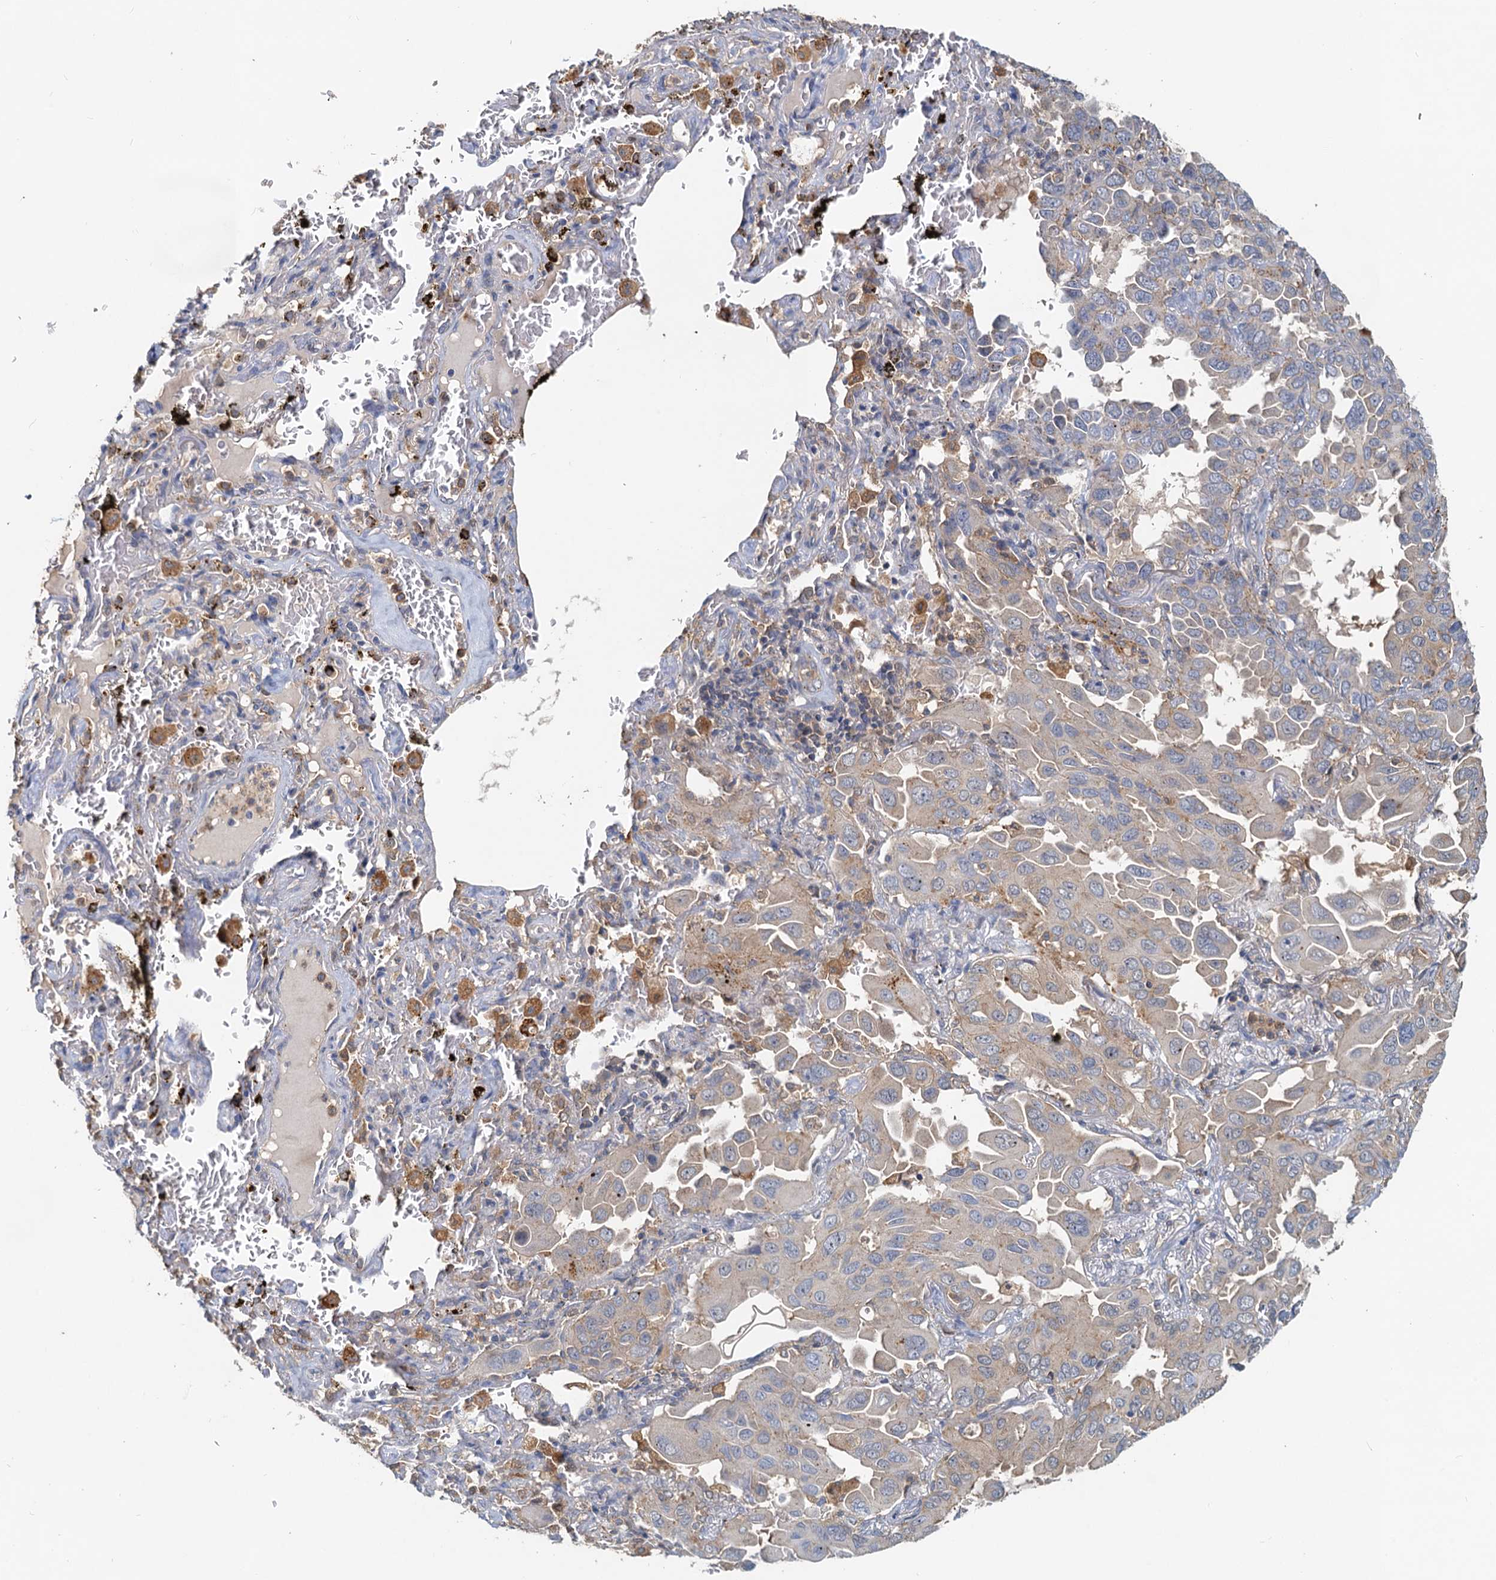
{"staining": {"intensity": "negative", "quantity": "none", "location": "none"}, "tissue": "lung cancer", "cell_type": "Tumor cells", "image_type": "cancer", "snomed": [{"axis": "morphology", "description": "Adenocarcinoma, NOS"}, {"axis": "topography", "description": "Lung"}], "caption": "Immunohistochemistry (IHC) of lung cancer displays no staining in tumor cells. (Stains: DAB immunohistochemistry (IHC) with hematoxylin counter stain, Microscopy: brightfield microscopy at high magnification).", "gene": "TOLLIP", "patient": {"sex": "male", "age": 64}}